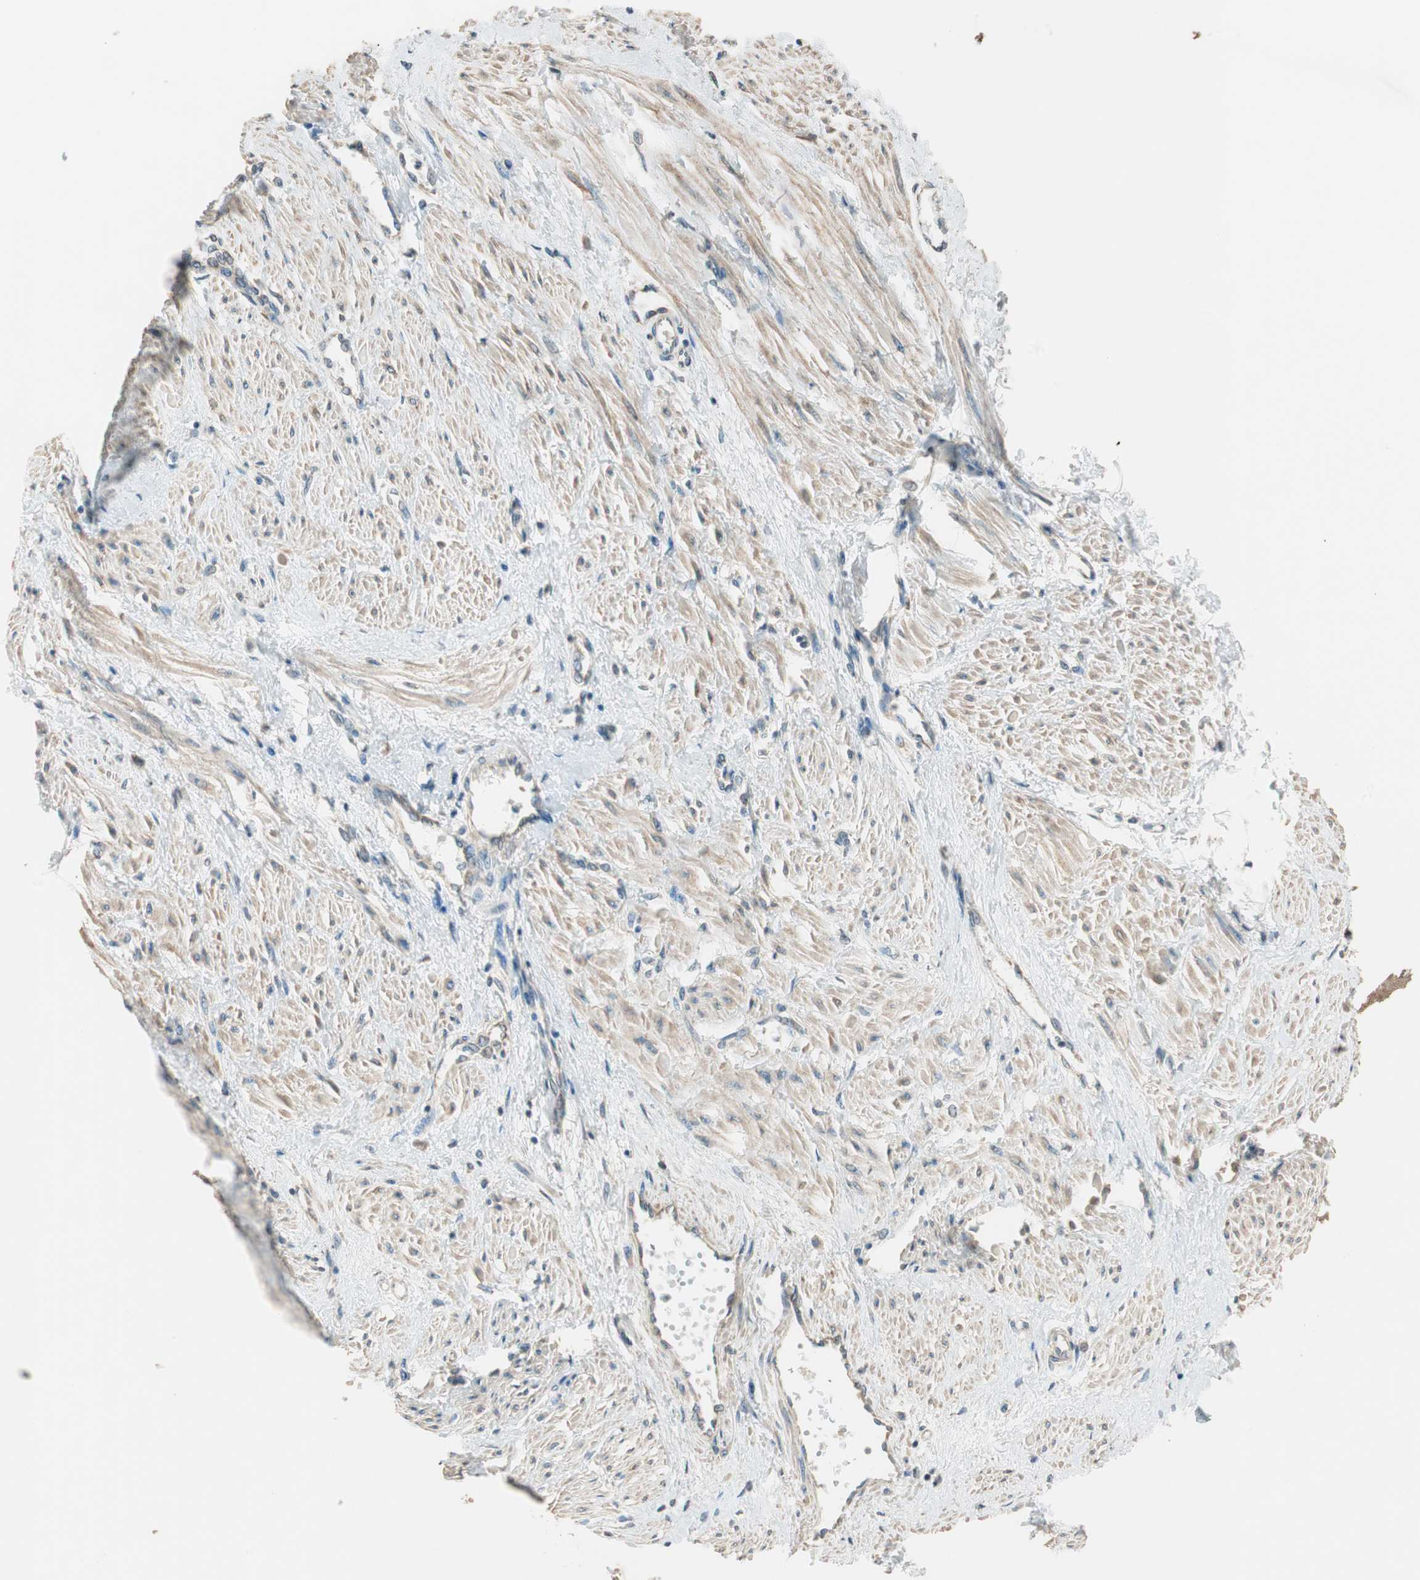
{"staining": {"intensity": "weak", "quantity": ">75%", "location": "cytoplasmic/membranous"}, "tissue": "smooth muscle", "cell_type": "Smooth muscle cells", "image_type": "normal", "snomed": [{"axis": "morphology", "description": "Normal tissue, NOS"}, {"axis": "topography", "description": "Smooth muscle"}, {"axis": "topography", "description": "Uterus"}], "caption": "This histopathology image demonstrates immunohistochemistry staining of normal human smooth muscle, with low weak cytoplasmic/membranous staining in about >75% of smooth muscle cells.", "gene": "TRIM21", "patient": {"sex": "female", "age": 39}}